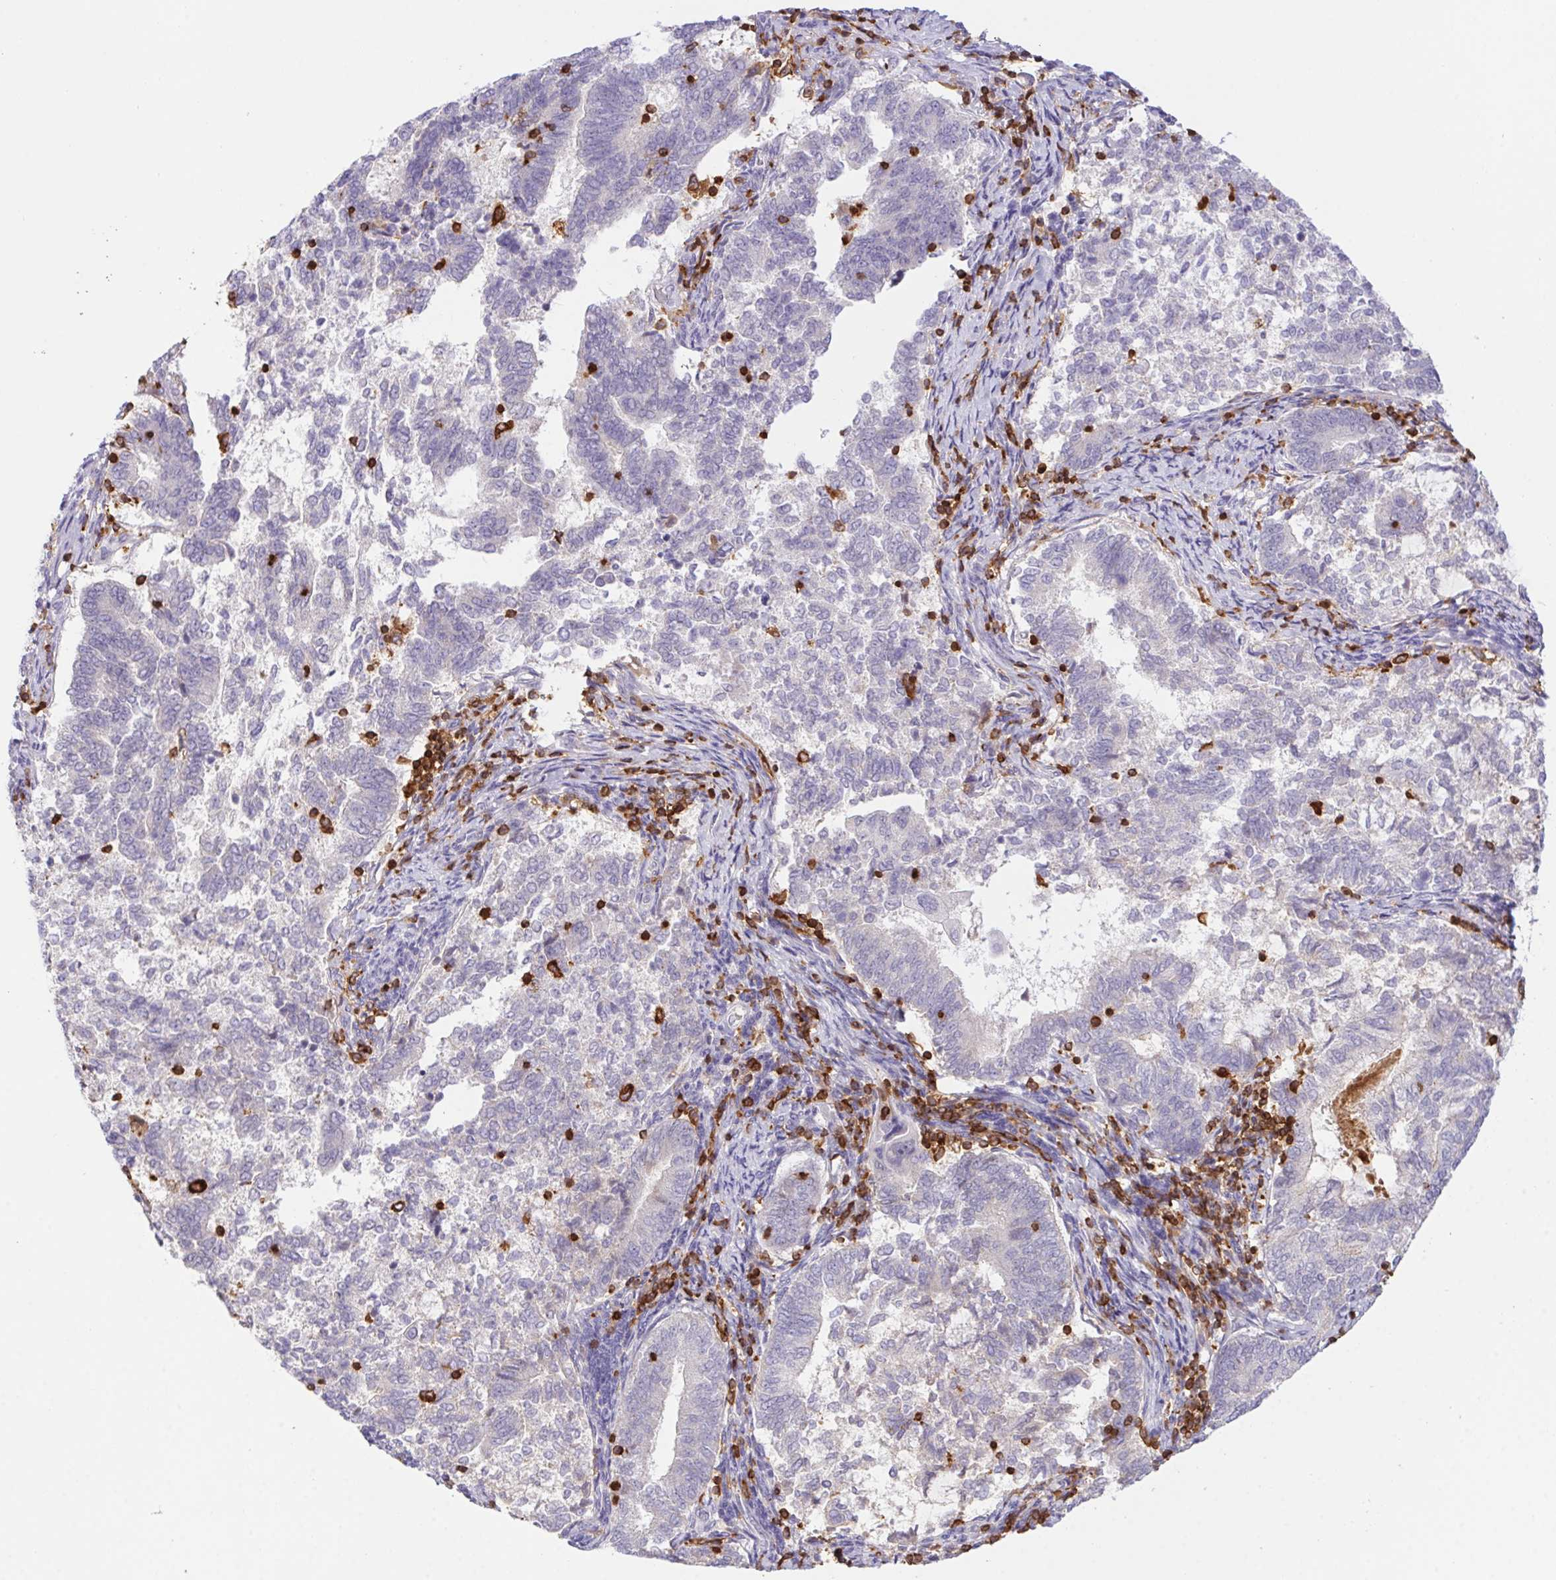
{"staining": {"intensity": "negative", "quantity": "none", "location": "none"}, "tissue": "endometrial cancer", "cell_type": "Tumor cells", "image_type": "cancer", "snomed": [{"axis": "morphology", "description": "Adenocarcinoma, NOS"}, {"axis": "topography", "description": "Endometrium"}], "caption": "Tumor cells are negative for protein expression in human endometrial adenocarcinoma.", "gene": "APBB1IP", "patient": {"sex": "female", "age": 65}}